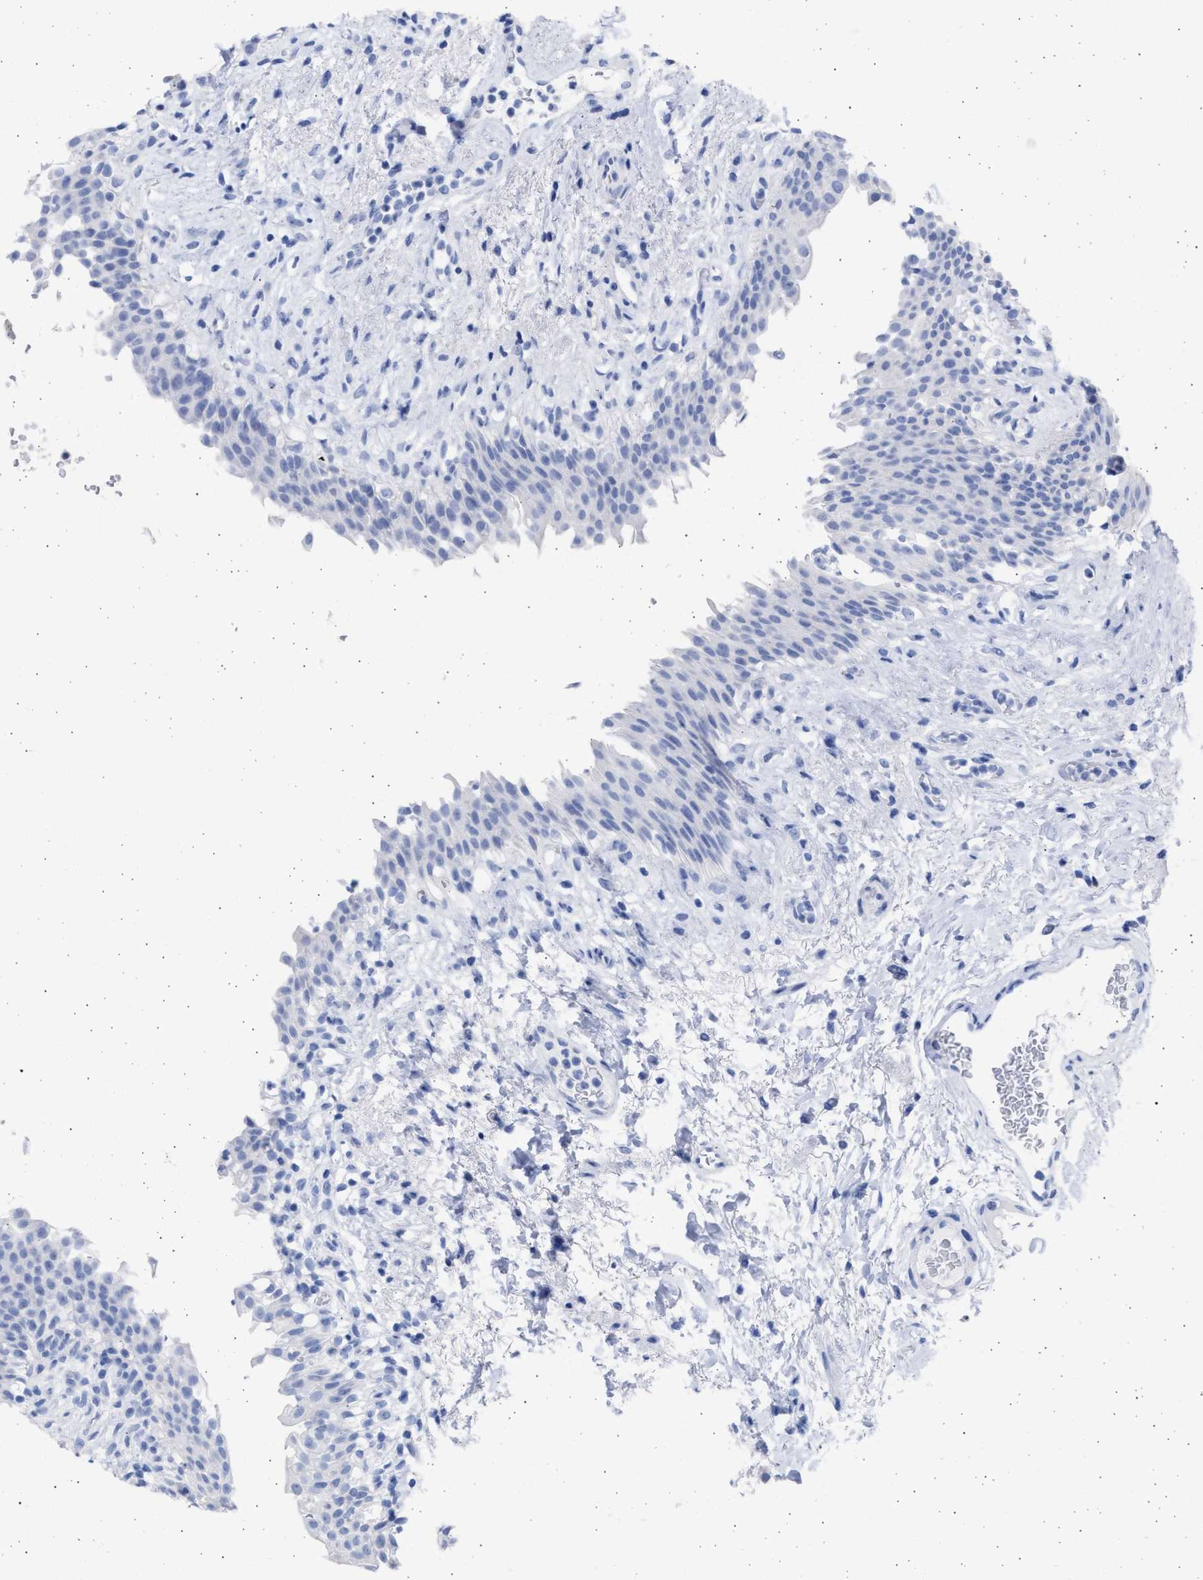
{"staining": {"intensity": "negative", "quantity": "none", "location": "none"}, "tissue": "urinary bladder", "cell_type": "Urothelial cells", "image_type": "normal", "snomed": [{"axis": "morphology", "description": "Normal tissue, NOS"}, {"axis": "topography", "description": "Urinary bladder"}], "caption": "IHC histopathology image of unremarkable human urinary bladder stained for a protein (brown), which displays no staining in urothelial cells.", "gene": "ALDOC", "patient": {"sex": "female", "age": 60}}